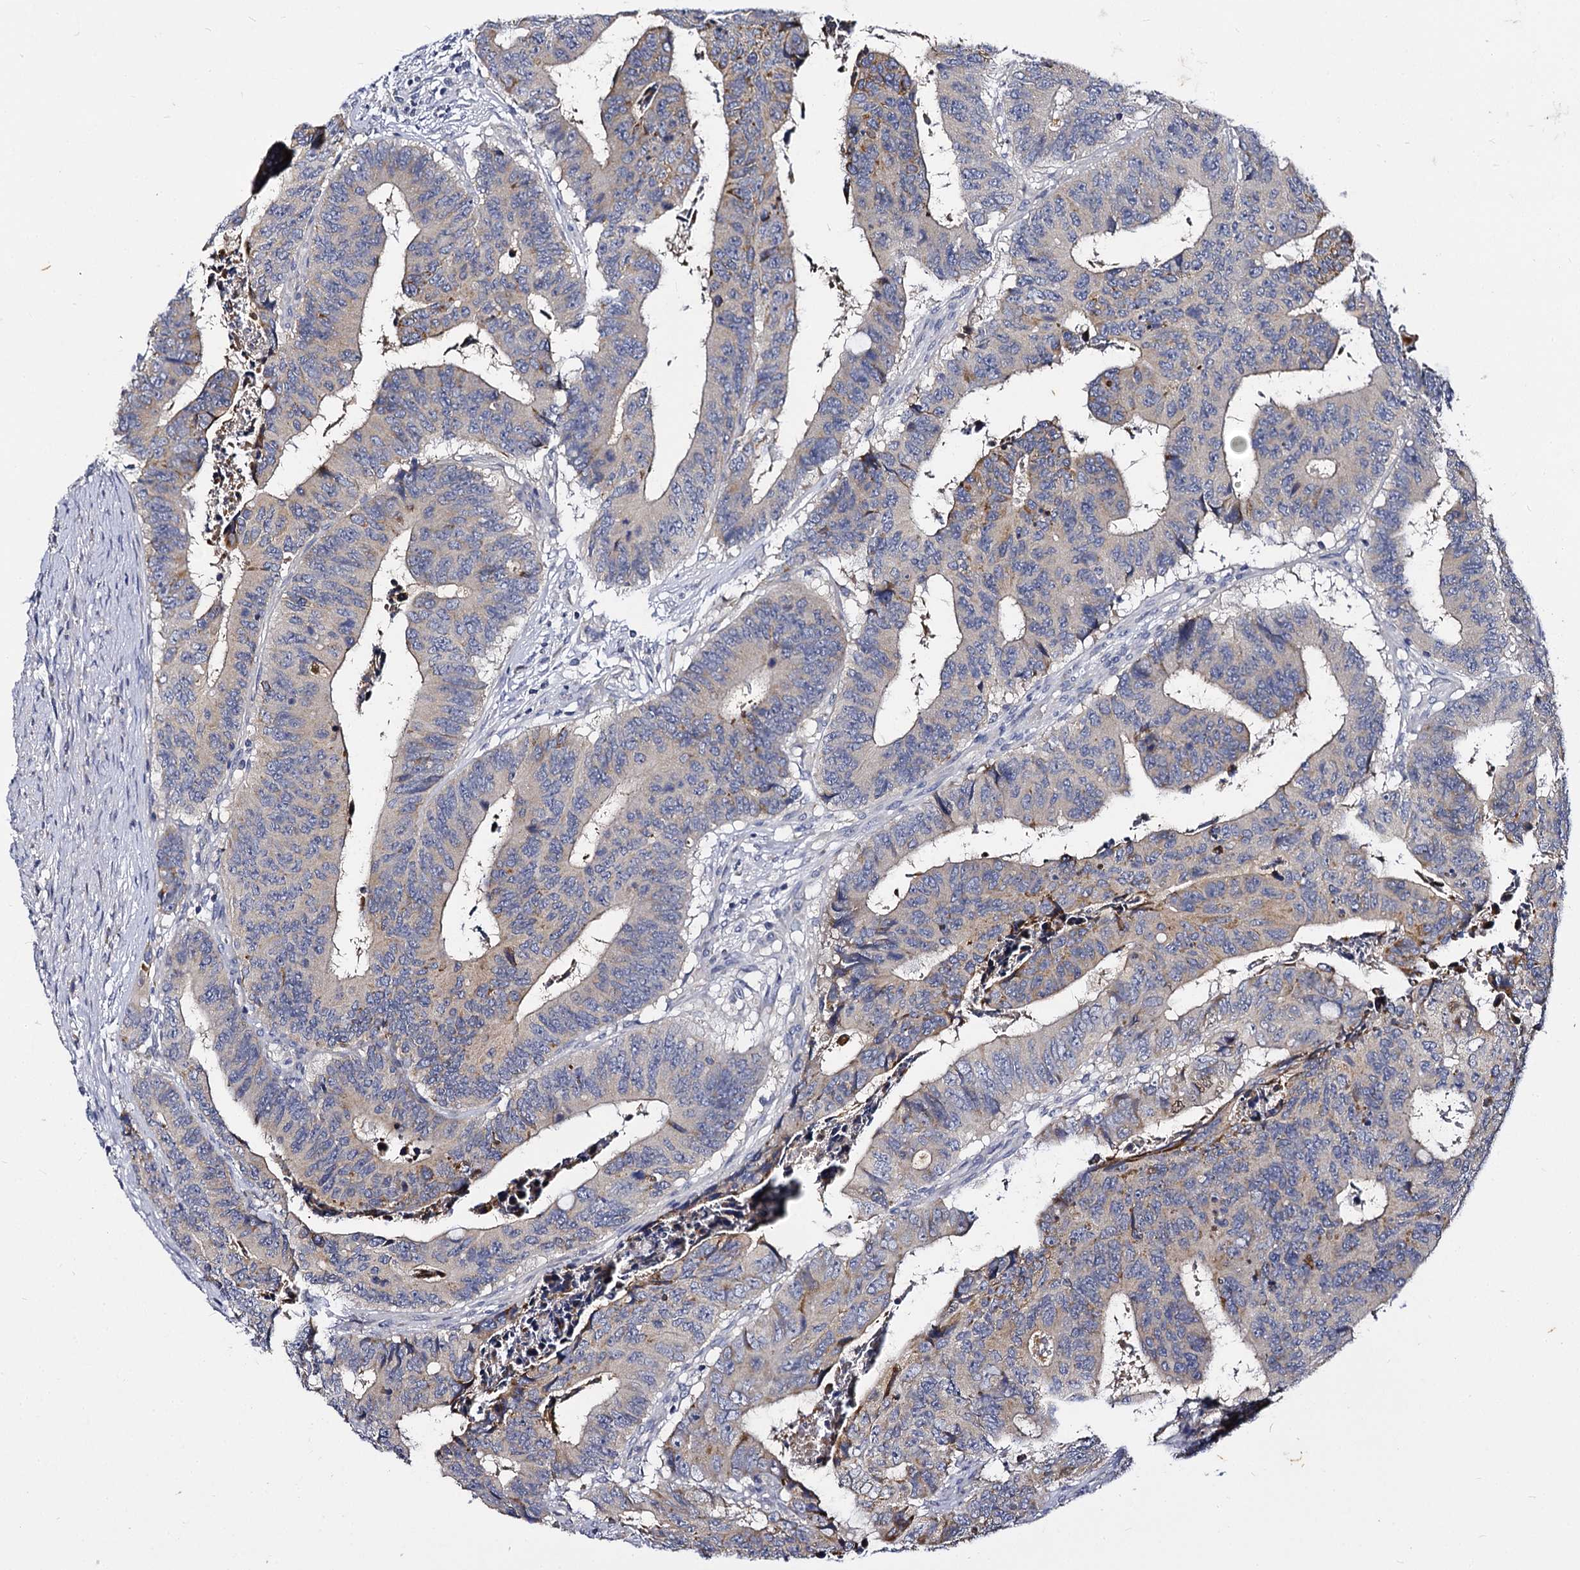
{"staining": {"intensity": "moderate", "quantity": "<25%", "location": "cytoplasmic/membranous"}, "tissue": "colorectal cancer", "cell_type": "Tumor cells", "image_type": "cancer", "snomed": [{"axis": "morphology", "description": "Adenocarcinoma, NOS"}, {"axis": "topography", "description": "Rectum"}], "caption": "Tumor cells show moderate cytoplasmic/membranous positivity in about <25% of cells in colorectal cancer.", "gene": "PANX2", "patient": {"sex": "male", "age": 84}}